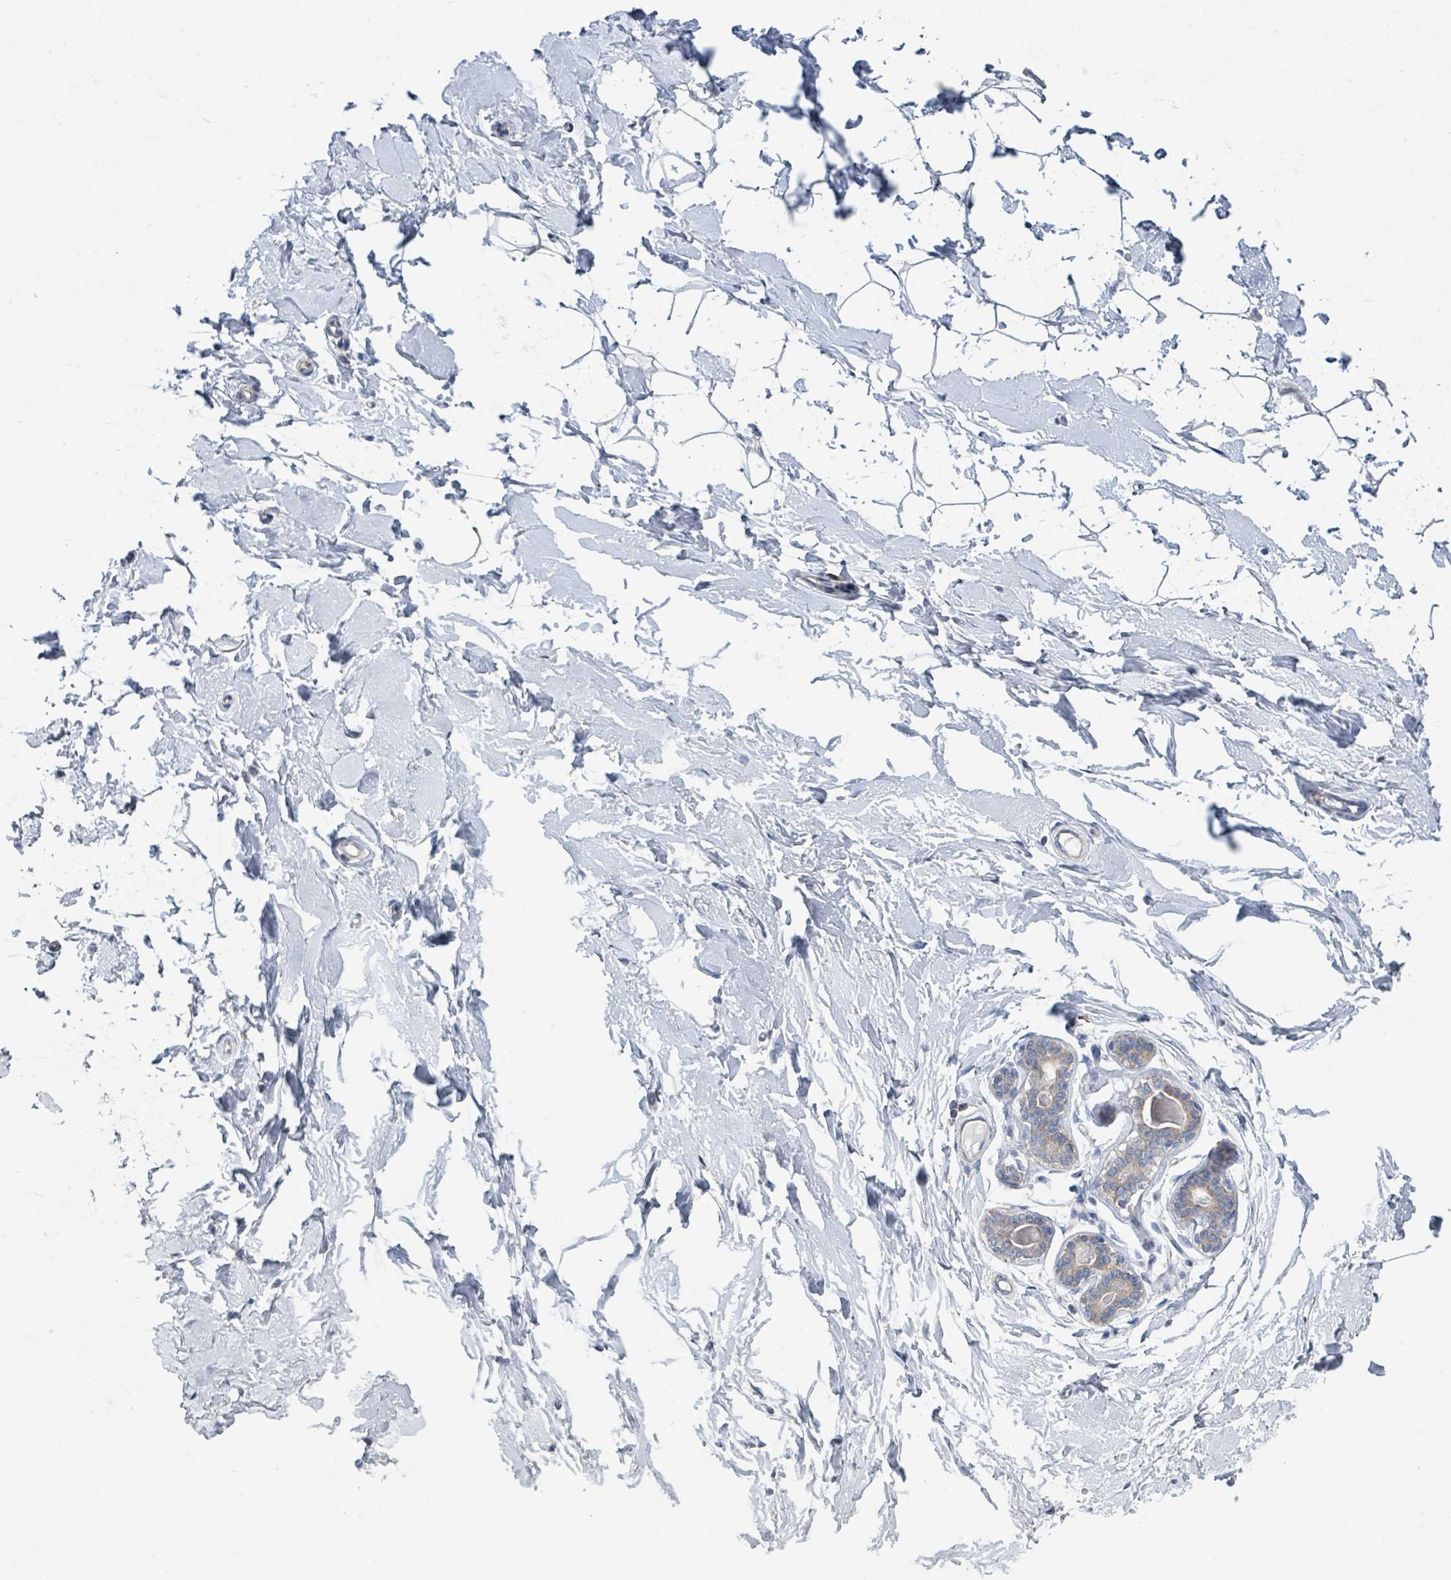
{"staining": {"intensity": "negative", "quantity": "none", "location": "none"}, "tissue": "breast", "cell_type": "Adipocytes", "image_type": "normal", "snomed": [{"axis": "morphology", "description": "Normal tissue, NOS"}, {"axis": "topography", "description": "Breast"}], "caption": "IHC of normal breast shows no expression in adipocytes. Nuclei are stained in blue.", "gene": "ANKRD55", "patient": {"sex": "female", "age": 23}}